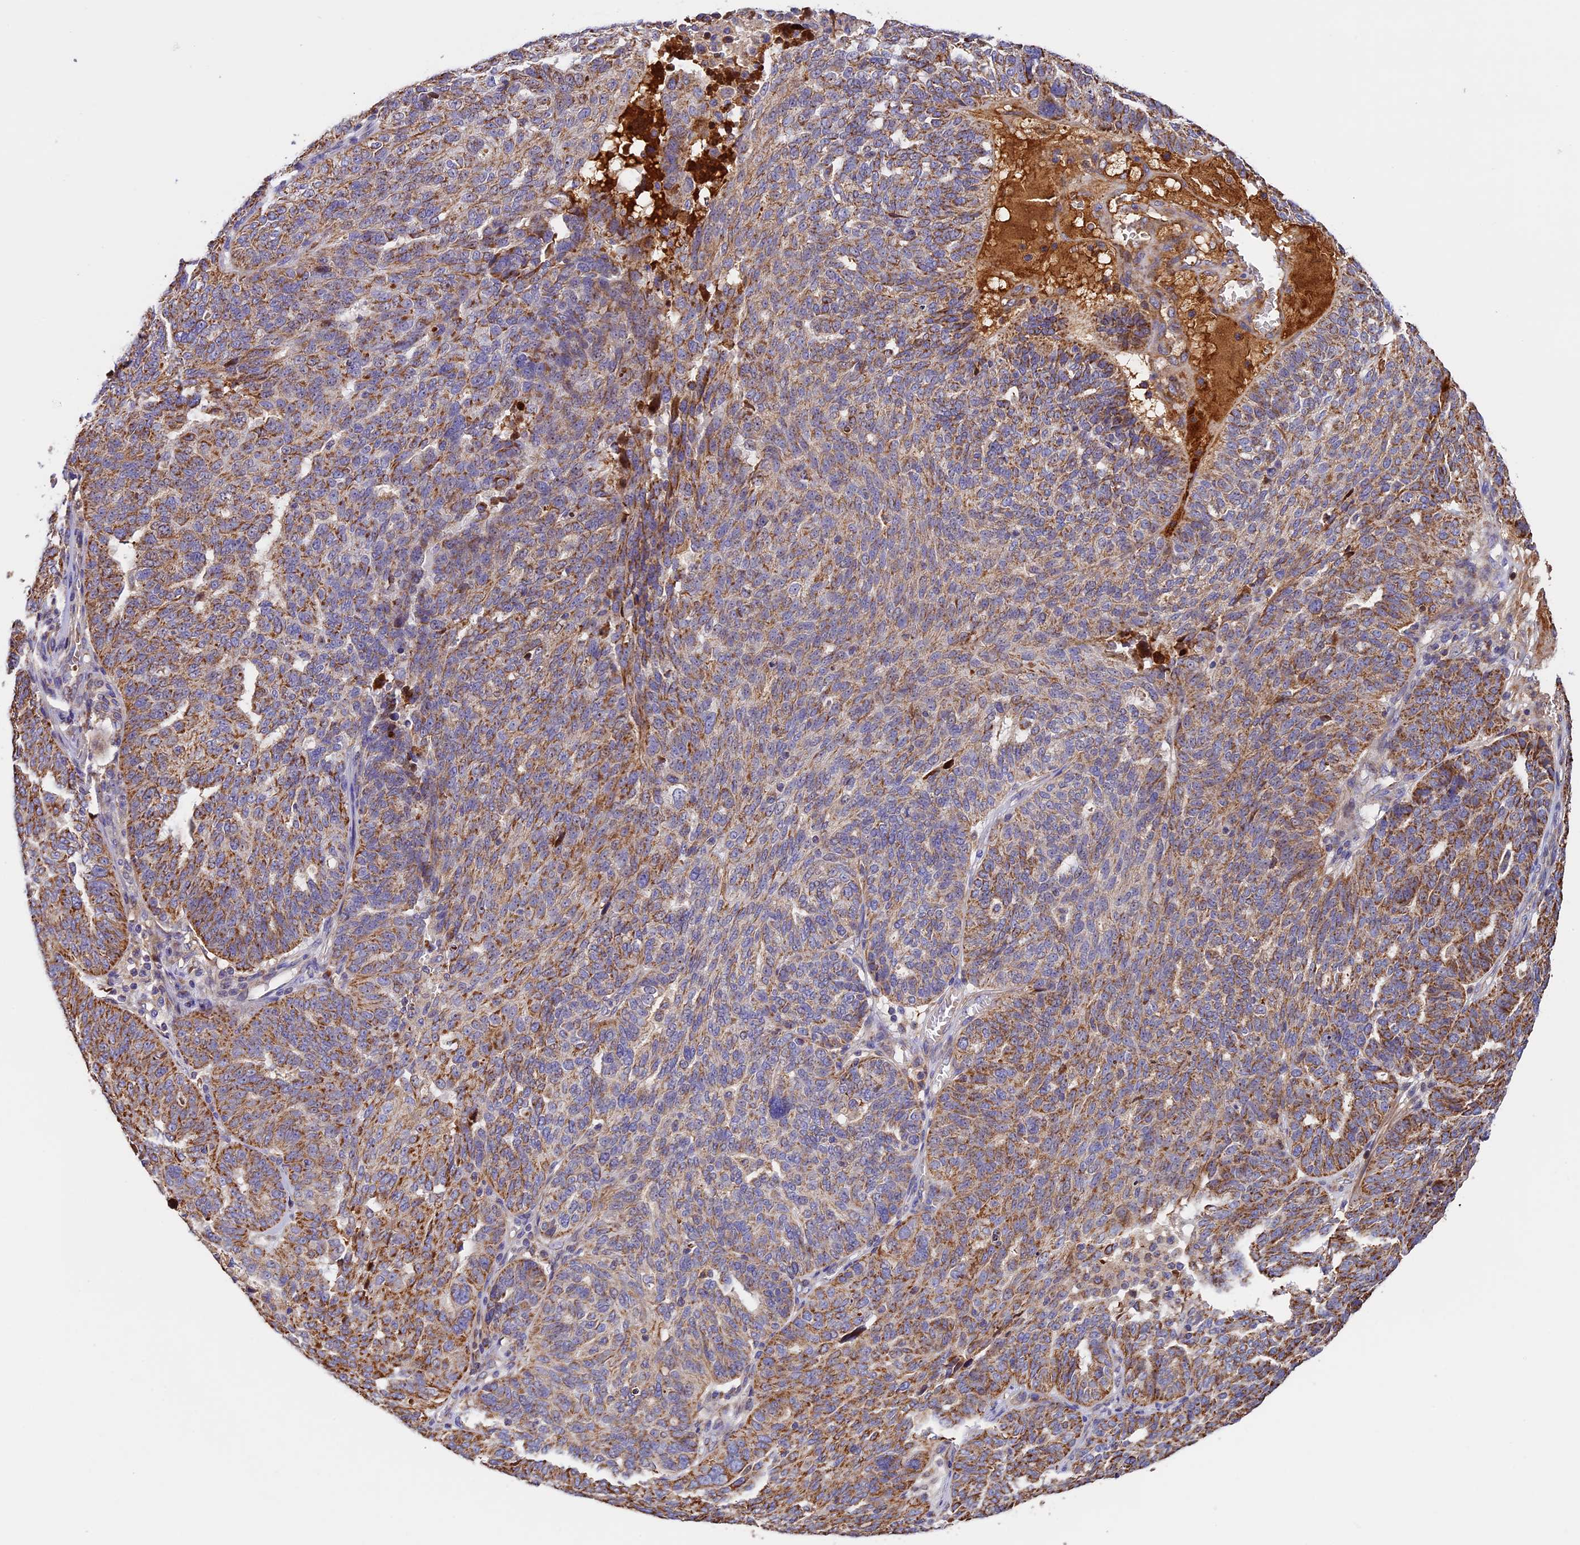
{"staining": {"intensity": "moderate", "quantity": ">75%", "location": "cytoplasmic/membranous"}, "tissue": "ovarian cancer", "cell_type": "Tumor cells", "image_type": "cancer", "snomed": [{"axis": "morphology", "description": "Cystadenocarcinoma, serous, NOS"}, {"axis": "topography", "description": "Ovary"}], "caption": "Ovarian cancer (serous cystadenocarcinoma) was stained to show a protein in brown. There is medium levels of moderate cytoplasmic/membranous staining in approximately >75% of tumor cells.", "gene": "OCEL1", "patient": {"sex": "female", "age": 59}}